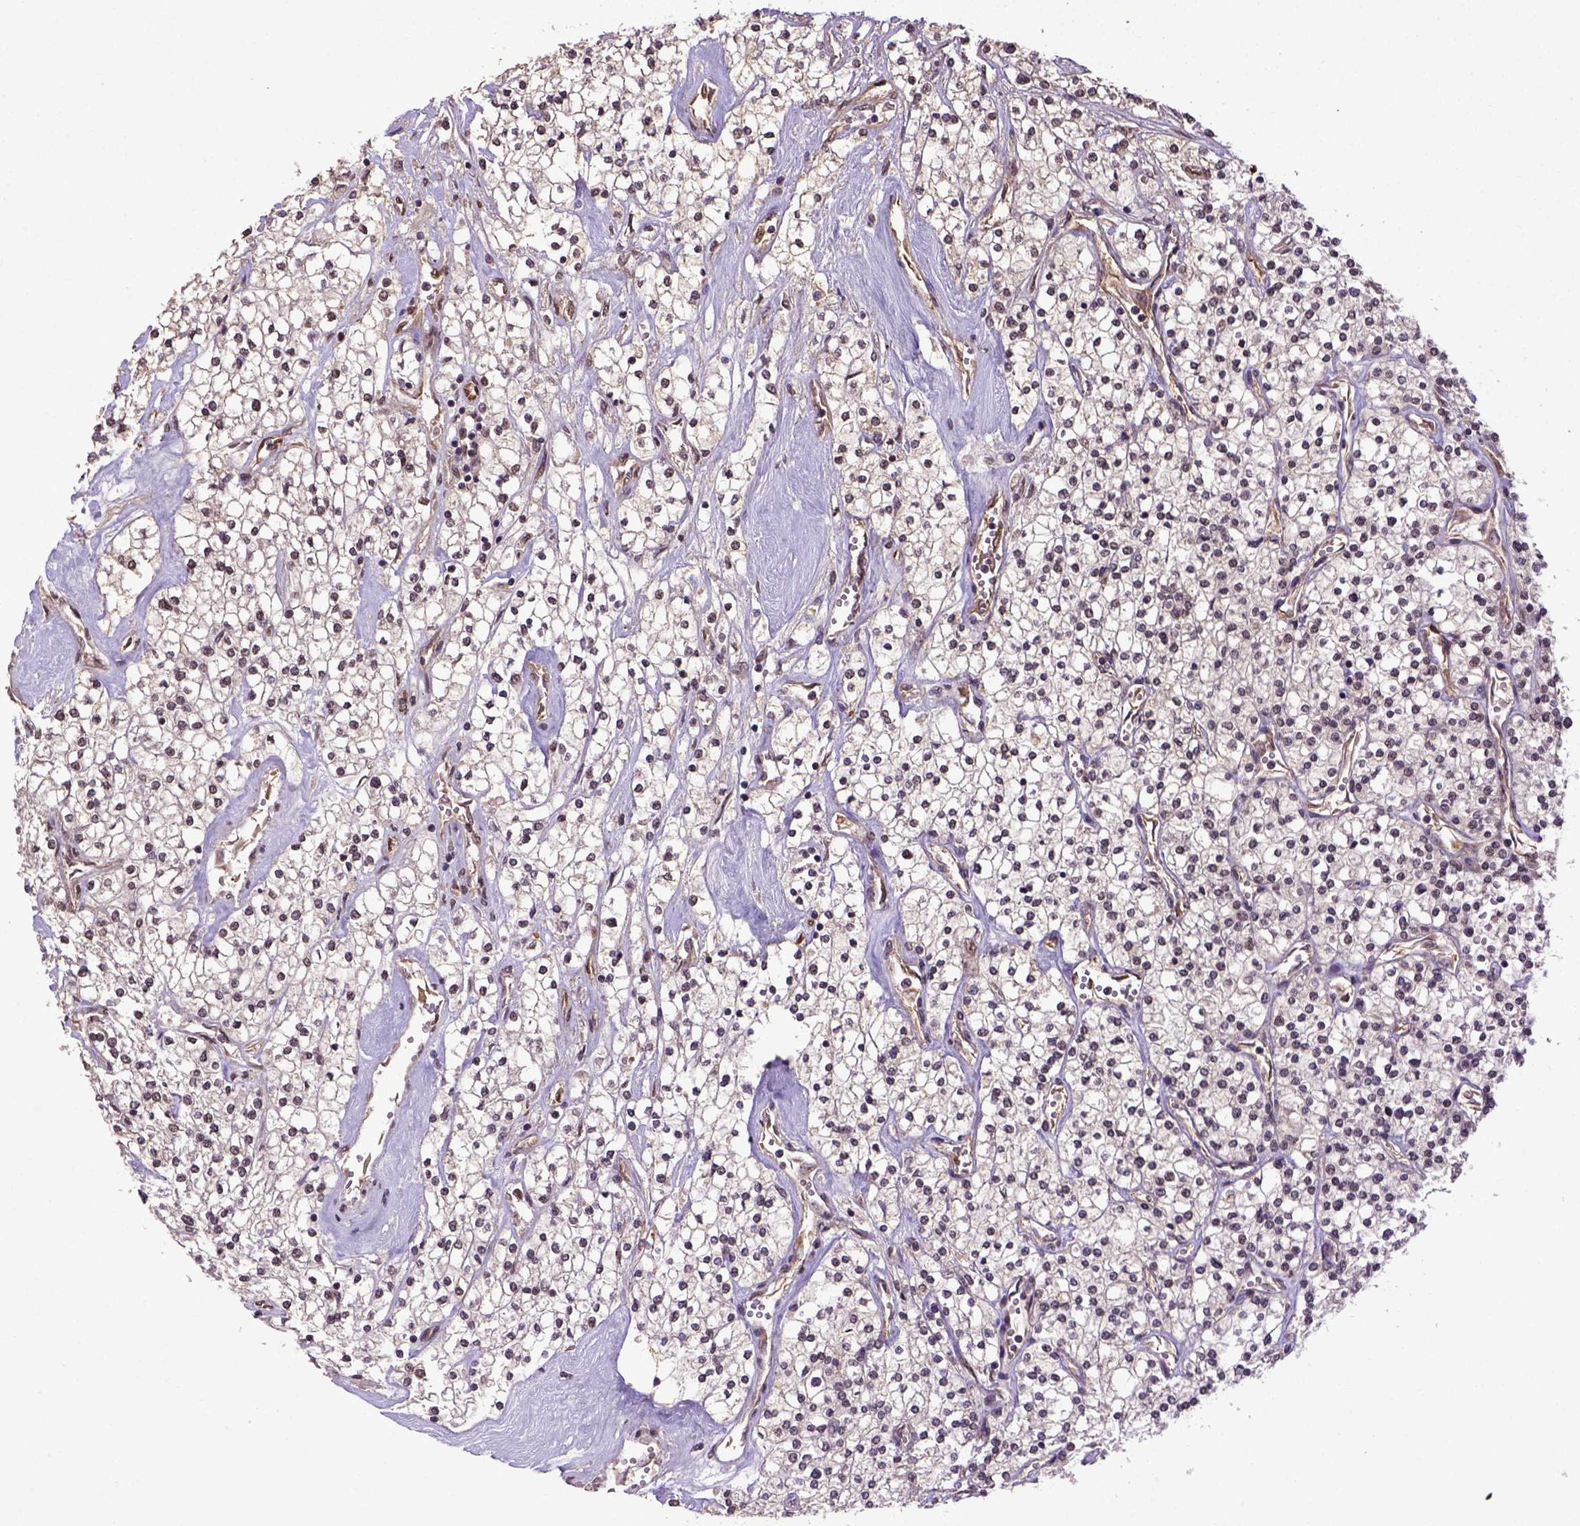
{"staining": {"intensity": "moderate", "quantity": "25%-75%", "location": "nuclear"}, "tissue": "renal cancer", "cell_type": "Tumor cells", "image_type": "cancer", "snomed": [{"axis": "morphology", "description": "Adenocarcinoma, NOS"}, {"axis": "topography", "description": "Kidney"}], "caption": "The immunohistochemical stain highlights moderate nuclear positivity in tumor cells of renal cancer tissue.", "gene": "PPIG", "patient": {"sex": "male", "age": 80}}